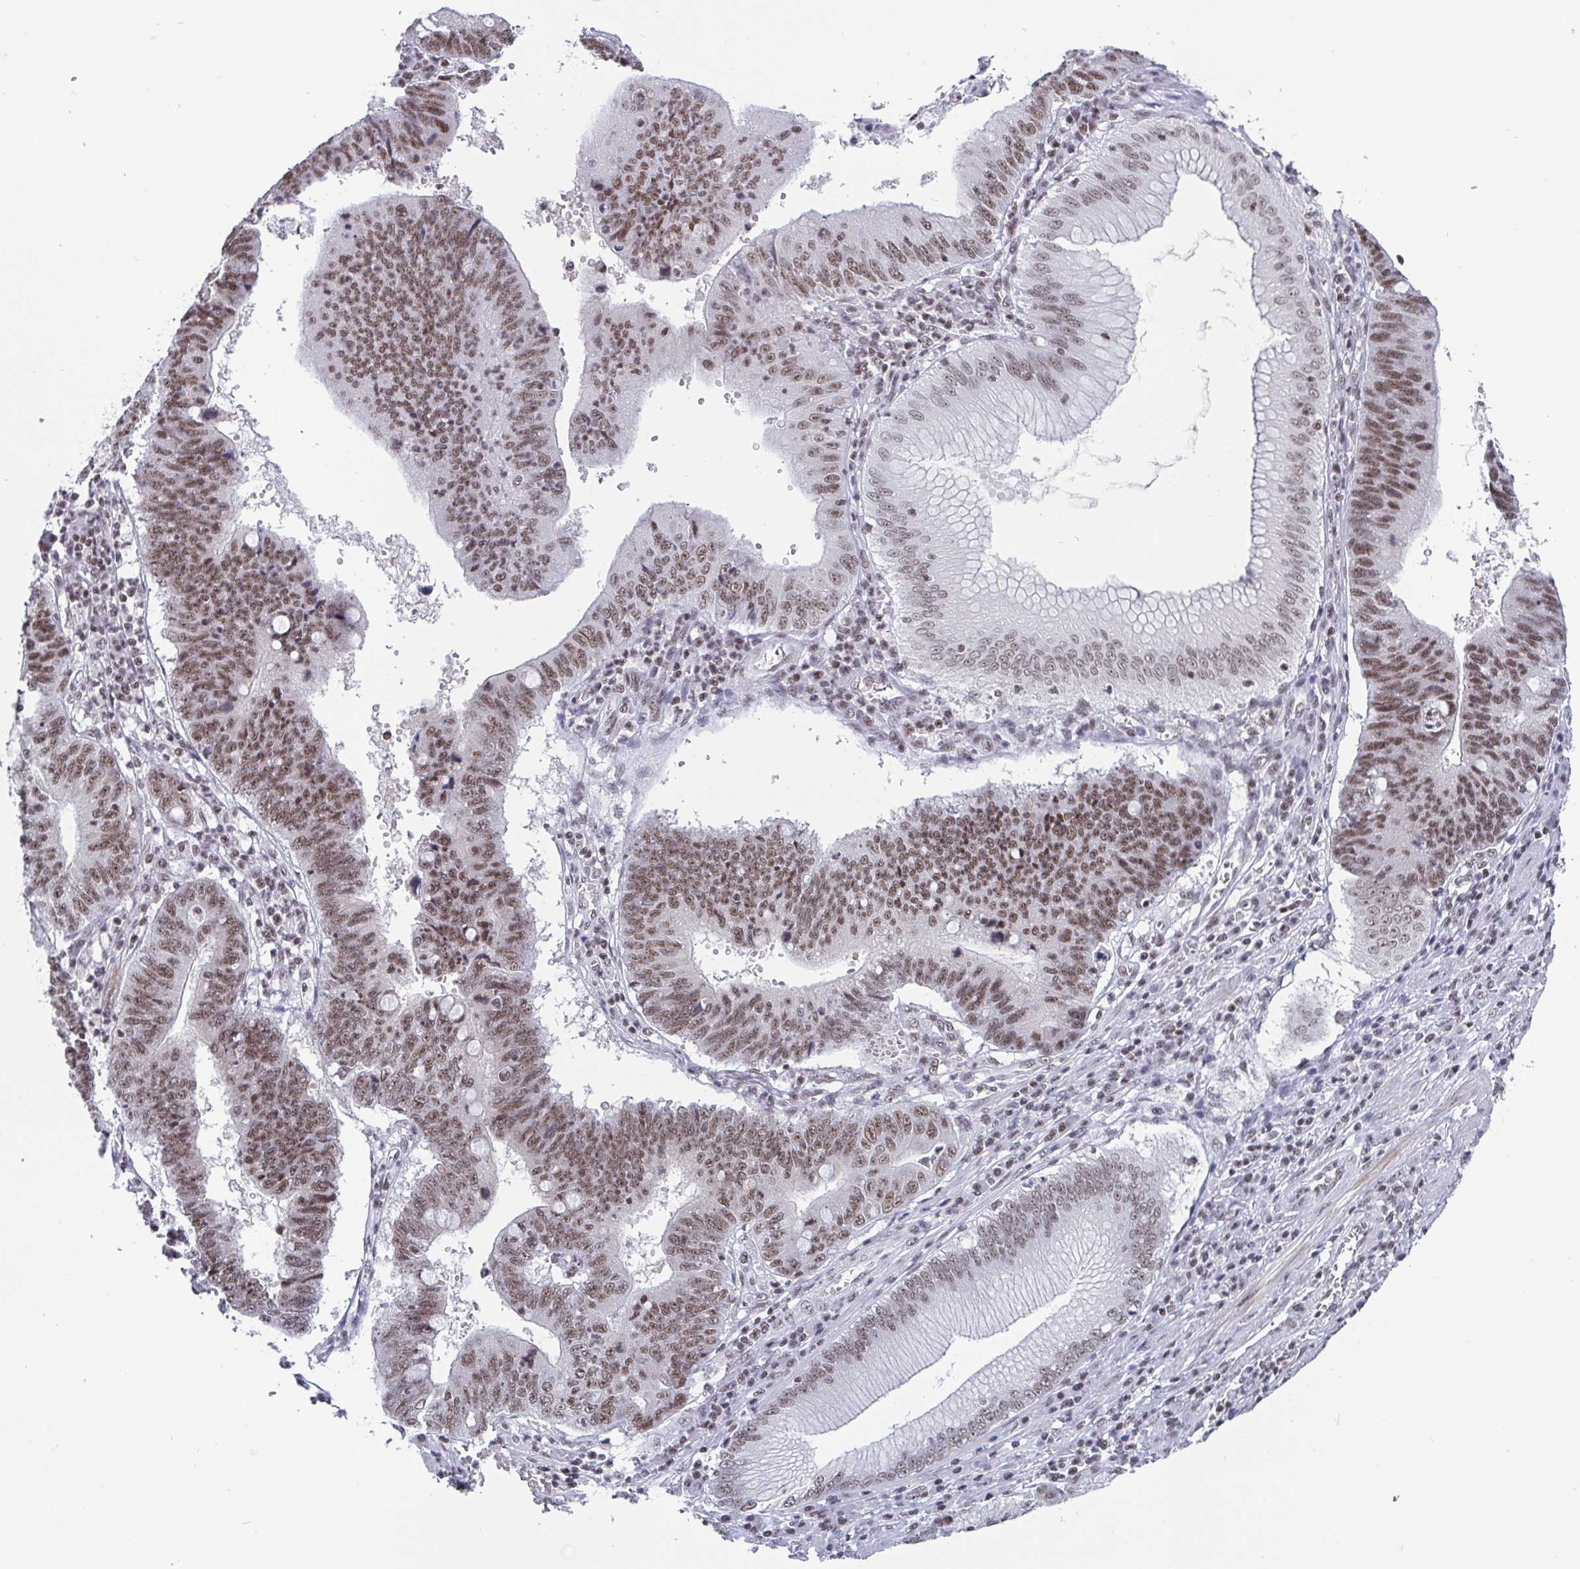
{"staining": {"intensity": "moderate", "quantity": ">75%", "location": "nuclear"}, "tissue": "stomach cancer", "cell_type": "Tumor cells", "image_type": "cancer", "snomed": [{"axis": "morphology", "description": "Adenocarcinoma, NOS"}, {"axis": "topography", "description": "Stomach"}], "caption": "Immunohistochemical staining of stomach cancer demonstrates medium levels of moderate nuclear protein expression in about >75% of tumor cells.", "gene": "CTCF", "patient": {"sex": "male", "age": 59}}